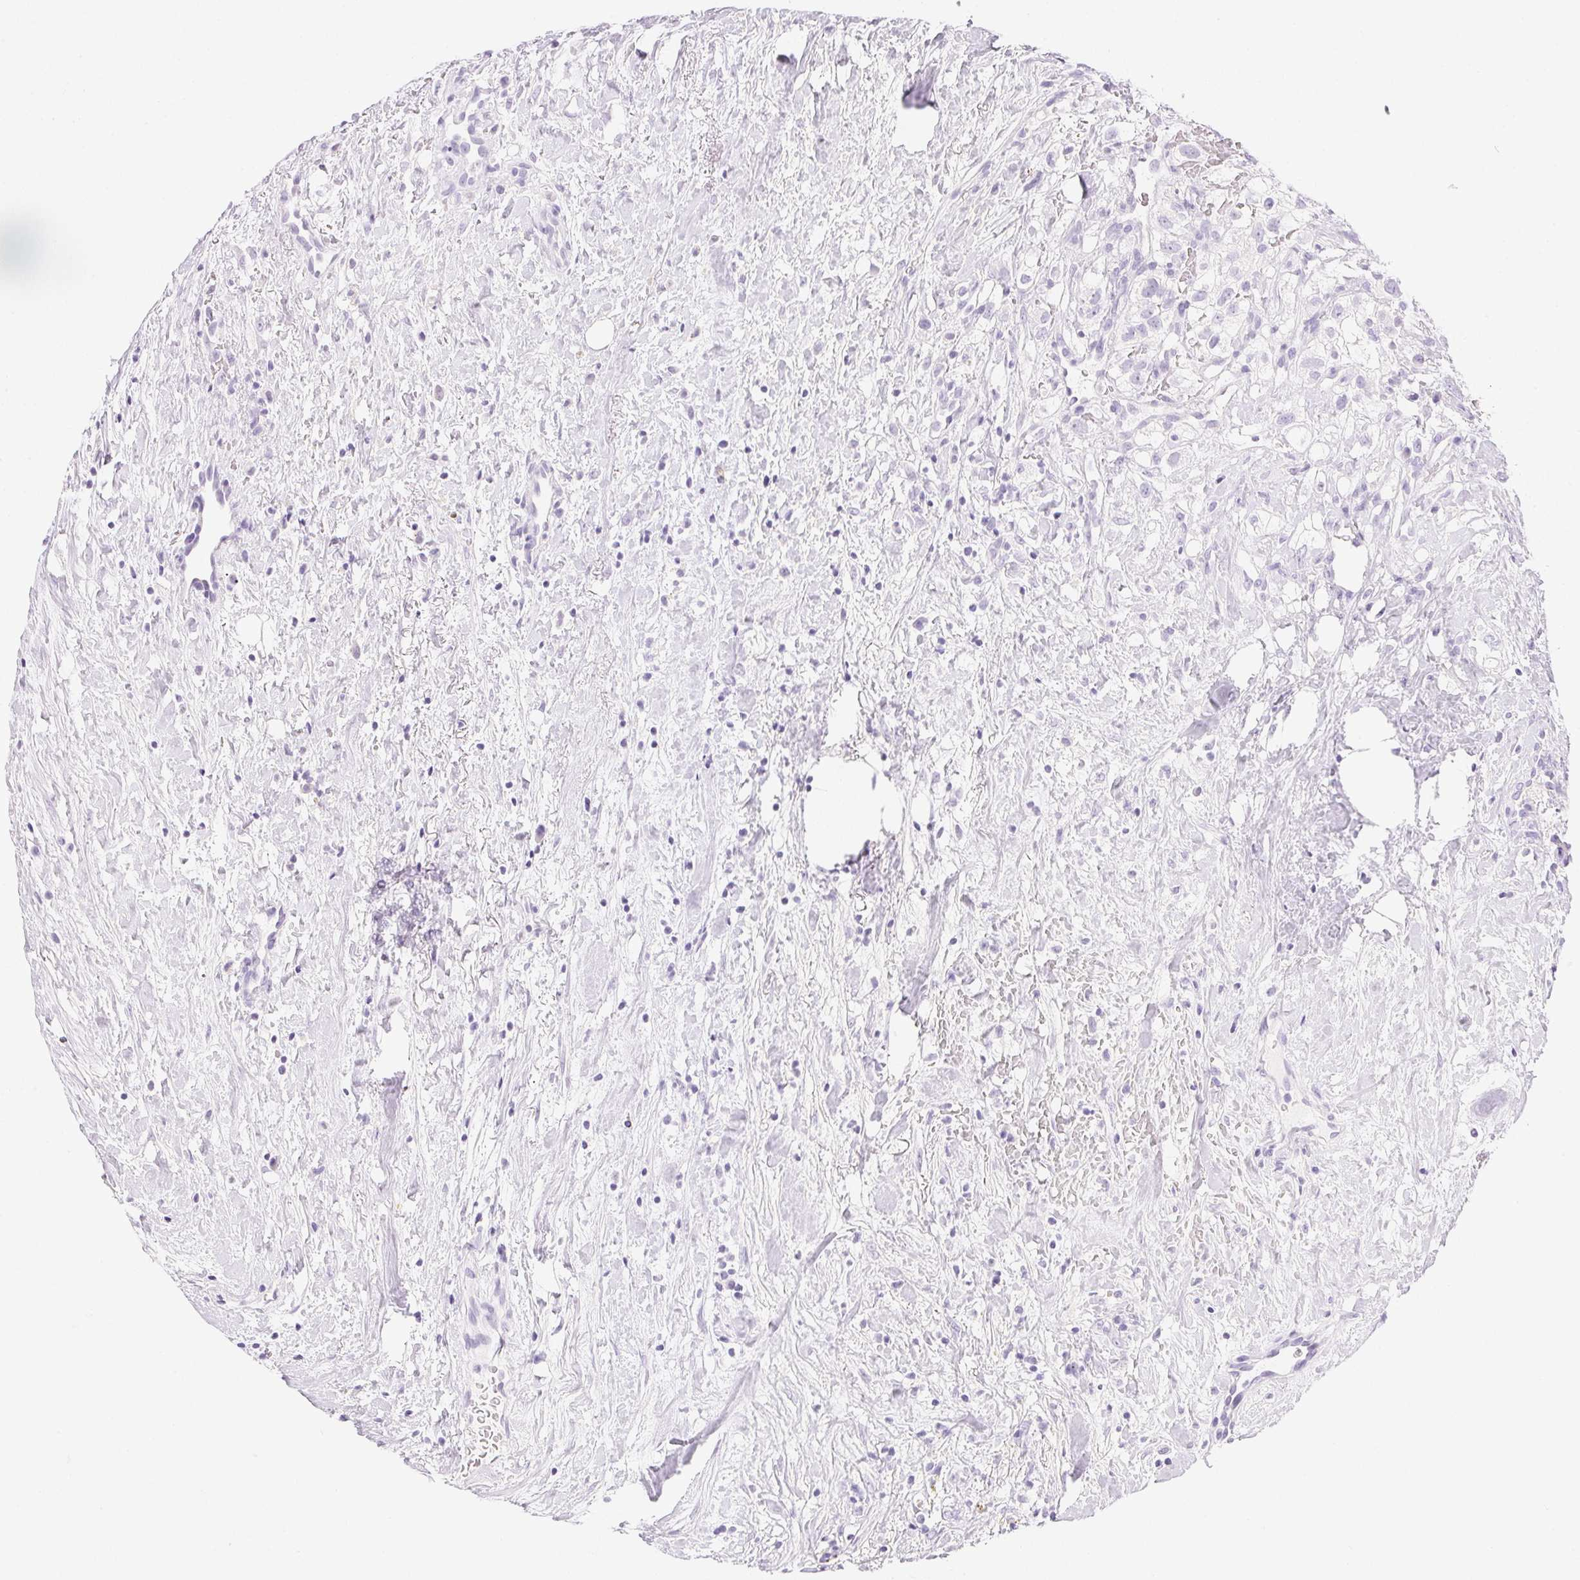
{"staining": {"intensity": "negative", "quantity": "none", "location": "none"}, "tissue": "renal cancer", "cell_type": "Tumor cells", "image_type": "cancer", "snomed": [{"axis": "morphology", "description": "Adenocarcinoma, NOS"}, {"axis": "topography", "description": "Kidney"}], "caption": "This is an immunohistochemistry photomicrograph of renal cancer (adenocarcinoma). There is no positivity in tumor cells.", "gene": "CPB1", "patient": {"sex": "male", "age": 59}}